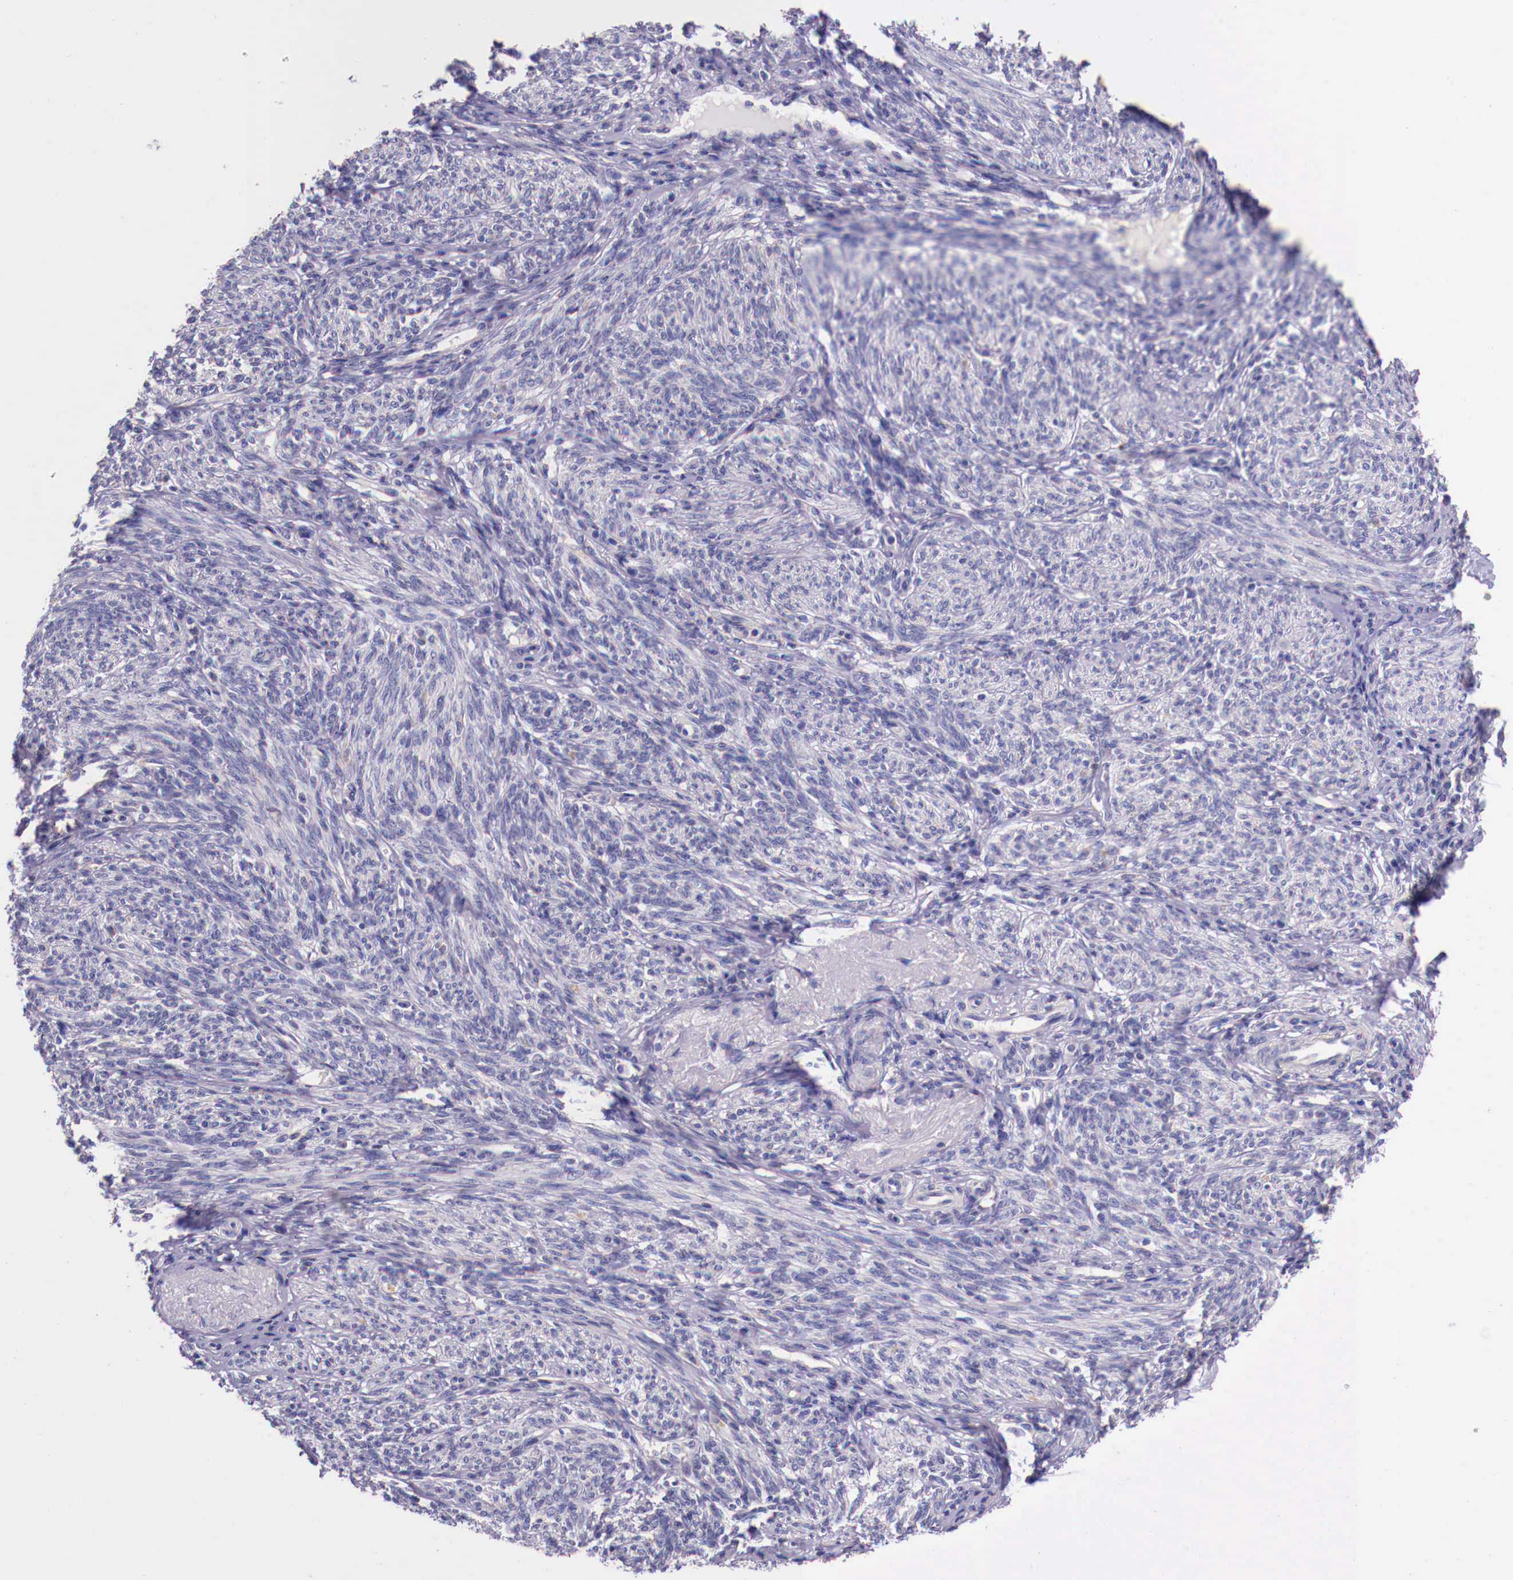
{"staining": {"intensity": "negative", "quantity": "none", "location": "none"}, "tissue": "endometrium", "cell_type": "Cells in endometrial stroma", "image_type": "normal", "snomed": [{"axis": "morphology", "description": "Normal tissue, NOS"}, {"axis": "topography", "description": "Endometrium"}], "caption": "An image of endometrium stained for a protein exhibits no brown staining in cells in endometrial stroma. The staining was performed using DAB (3,3'-diaminobenzidine) to visualize the protein expression in brown, while the nuclei were stained in blue with hematoxylin (Magnification: 20x).", "gene": "GRIPAP1", "patient": {"sex": "female", "age": 82}}